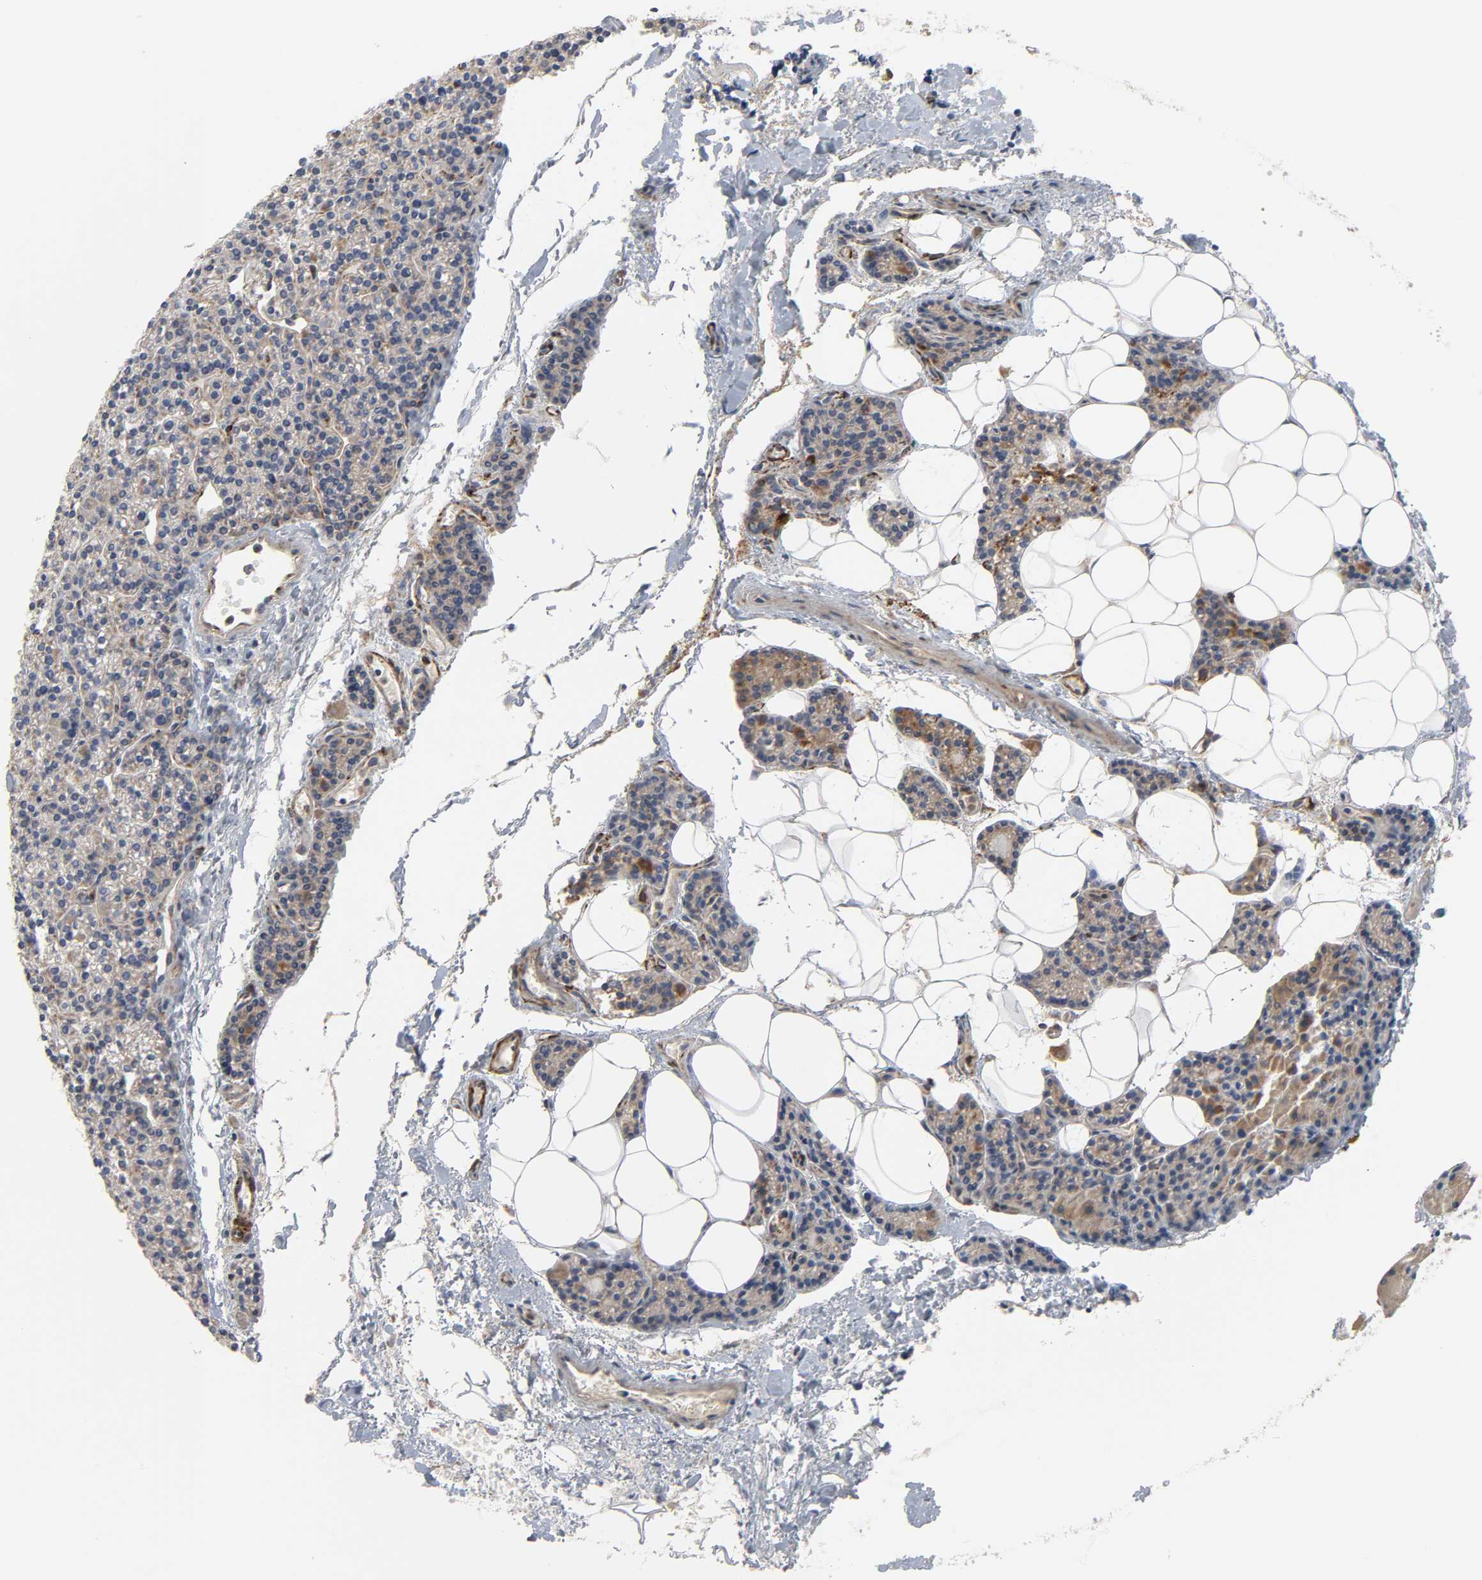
{"staining": {"intensity": "weak", "quantity": "25%-75%", "location": "cytoplasmic/membranous"}, "tissue": "parathyroid gland", "cell_type": "Glandular cells", "image_type": "normal", "snomed": [{"axis": "morphology", "description": "Normal tissue, NOS"}, {"axis": "topography", "description": "Parathyroid gland"}], "caption": "This micrograph reveals immunohistochemistry (IHC) staining of unremarkable parathyroid gland, with low weak cytoplasmic/membranous expression in approximately 25%-75% of glandular cells.", "gene": "ARHGAP1", "patient": {"sex": "female", "age": 50}}